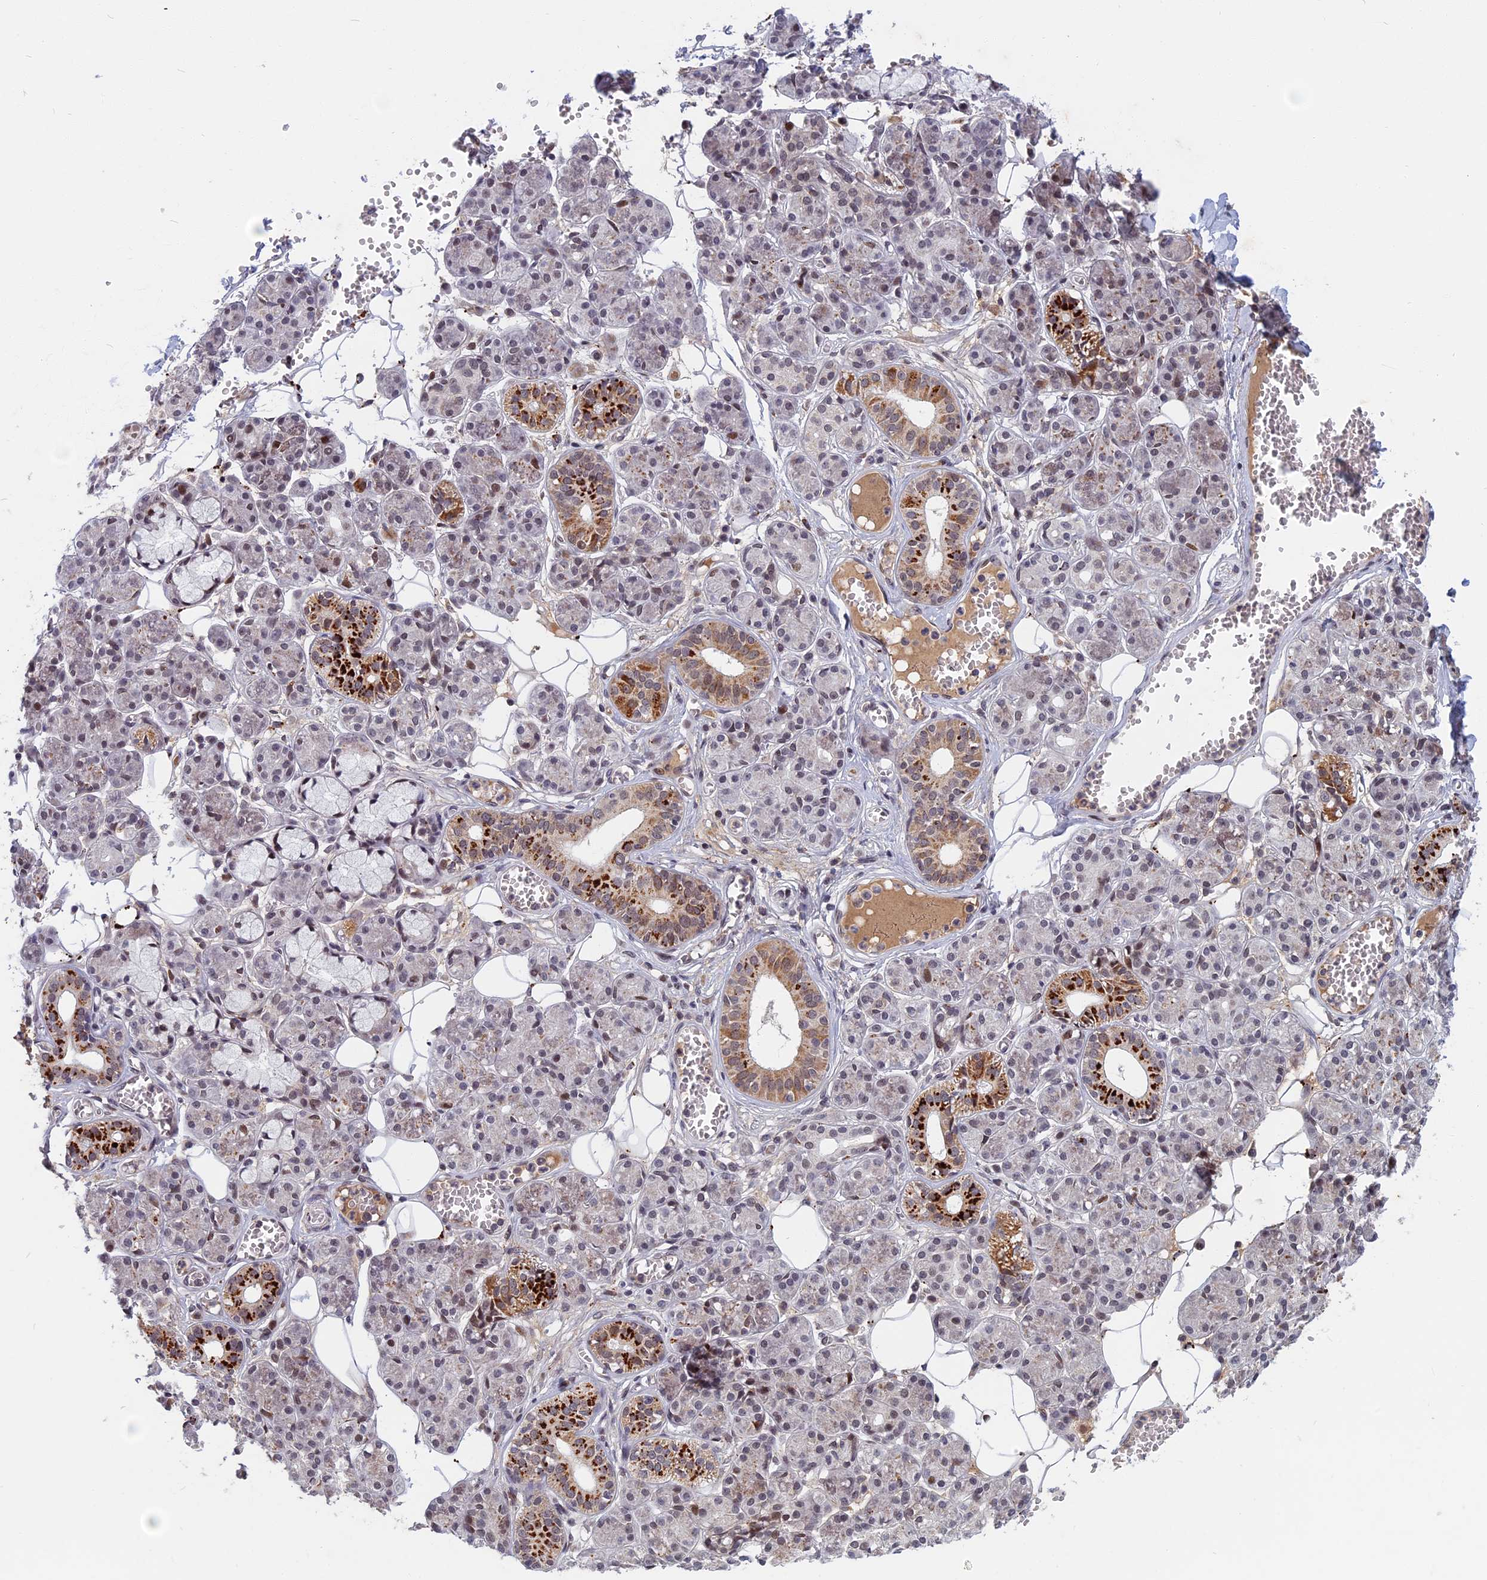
{"staining": {"intensity": "strong", "quantity": "<25%", "location": "cytoplasmic/membranous,nuclear"}, "tissue": "salivary gland", "cell_type": "Glandular cells", "image_type": "normal", "snomed": [{"axis": "morphology", "description": "Normal tissue, NOS"}, {"axis": "topography", "description": "Salivary gland"}], "caption": "A high-resolution image shows immunohistochemistry (IHC) staining of unremarkable salivary gland, which displays strong cytoplasmic/membranous,nuclear staining in about <25% of glandular cells.", "gene": "CDC7", "patient": {"sex": "male", "age": 63}}